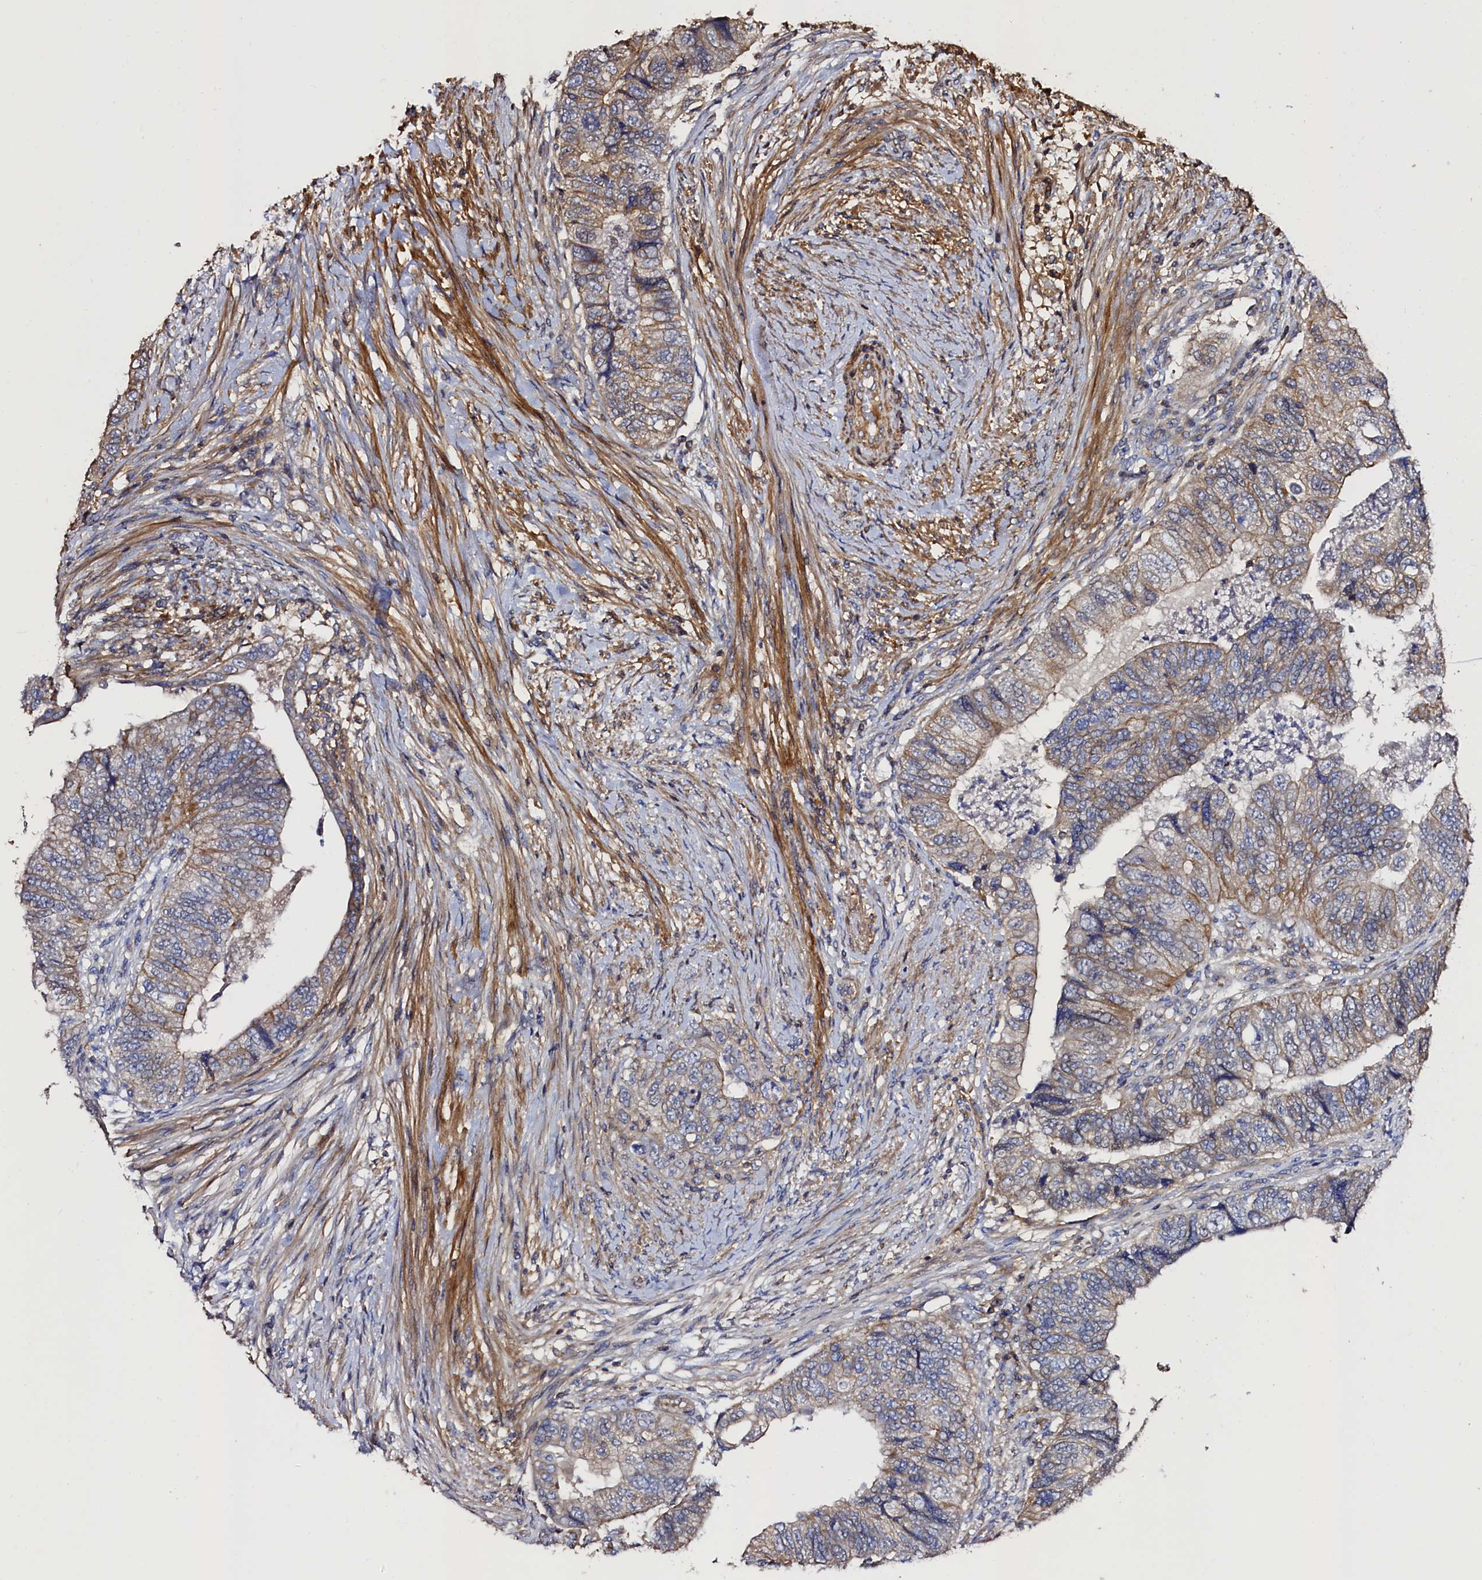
{"staining": {"intensity": "weak", "quantity": "25%-75%", "location": "cytoplasmic/membranous"}, "tissue": "colorectal cancer", "cell_type": "Tumor cells", "image_type": "cancer", "snomed": [{"axis": "morphology", "description": "Adenocarcinoma, NOS"}, {"axis": "topography", "description": "Rectum"}], "caption": "This is an image of immunohistochemistry staining of colorectal adenocarcinoma, which shows weak expression in the cytoplasmic/membranous of tumor cells.", "gene": "DUOXA1", "patient": {"sex": "male", "age": 63}}